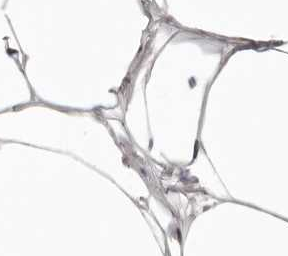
{"staining": {"intensity": "negative", "quantity": "none", "location": "none"}, "tissue": "adipose tissue", "cell_type": "Adipocytes", "image_type": "normal", "snomed": [{"axis": "morphology", "description": "Normal tissue, NOS"}, {"axis": "morphology", "description": "Fibrosis, NOS"}, {"axis": "topography", "description": "Breast"}, {"axis": "topography", "description": "Adipose tissue"}], "caption": "DAB (3,3'-diaminobenzidine) immunohistochemical staining of normal human adipose tissue exhibits no significant staining in adipocytes. (Stains: DAB immunohistochemistry with hematoxylin counter stain, Microscopy: brightfield microscopy at high magnification).", "gene": "CBL", "patient": {"sex": "female", "age": 39}}